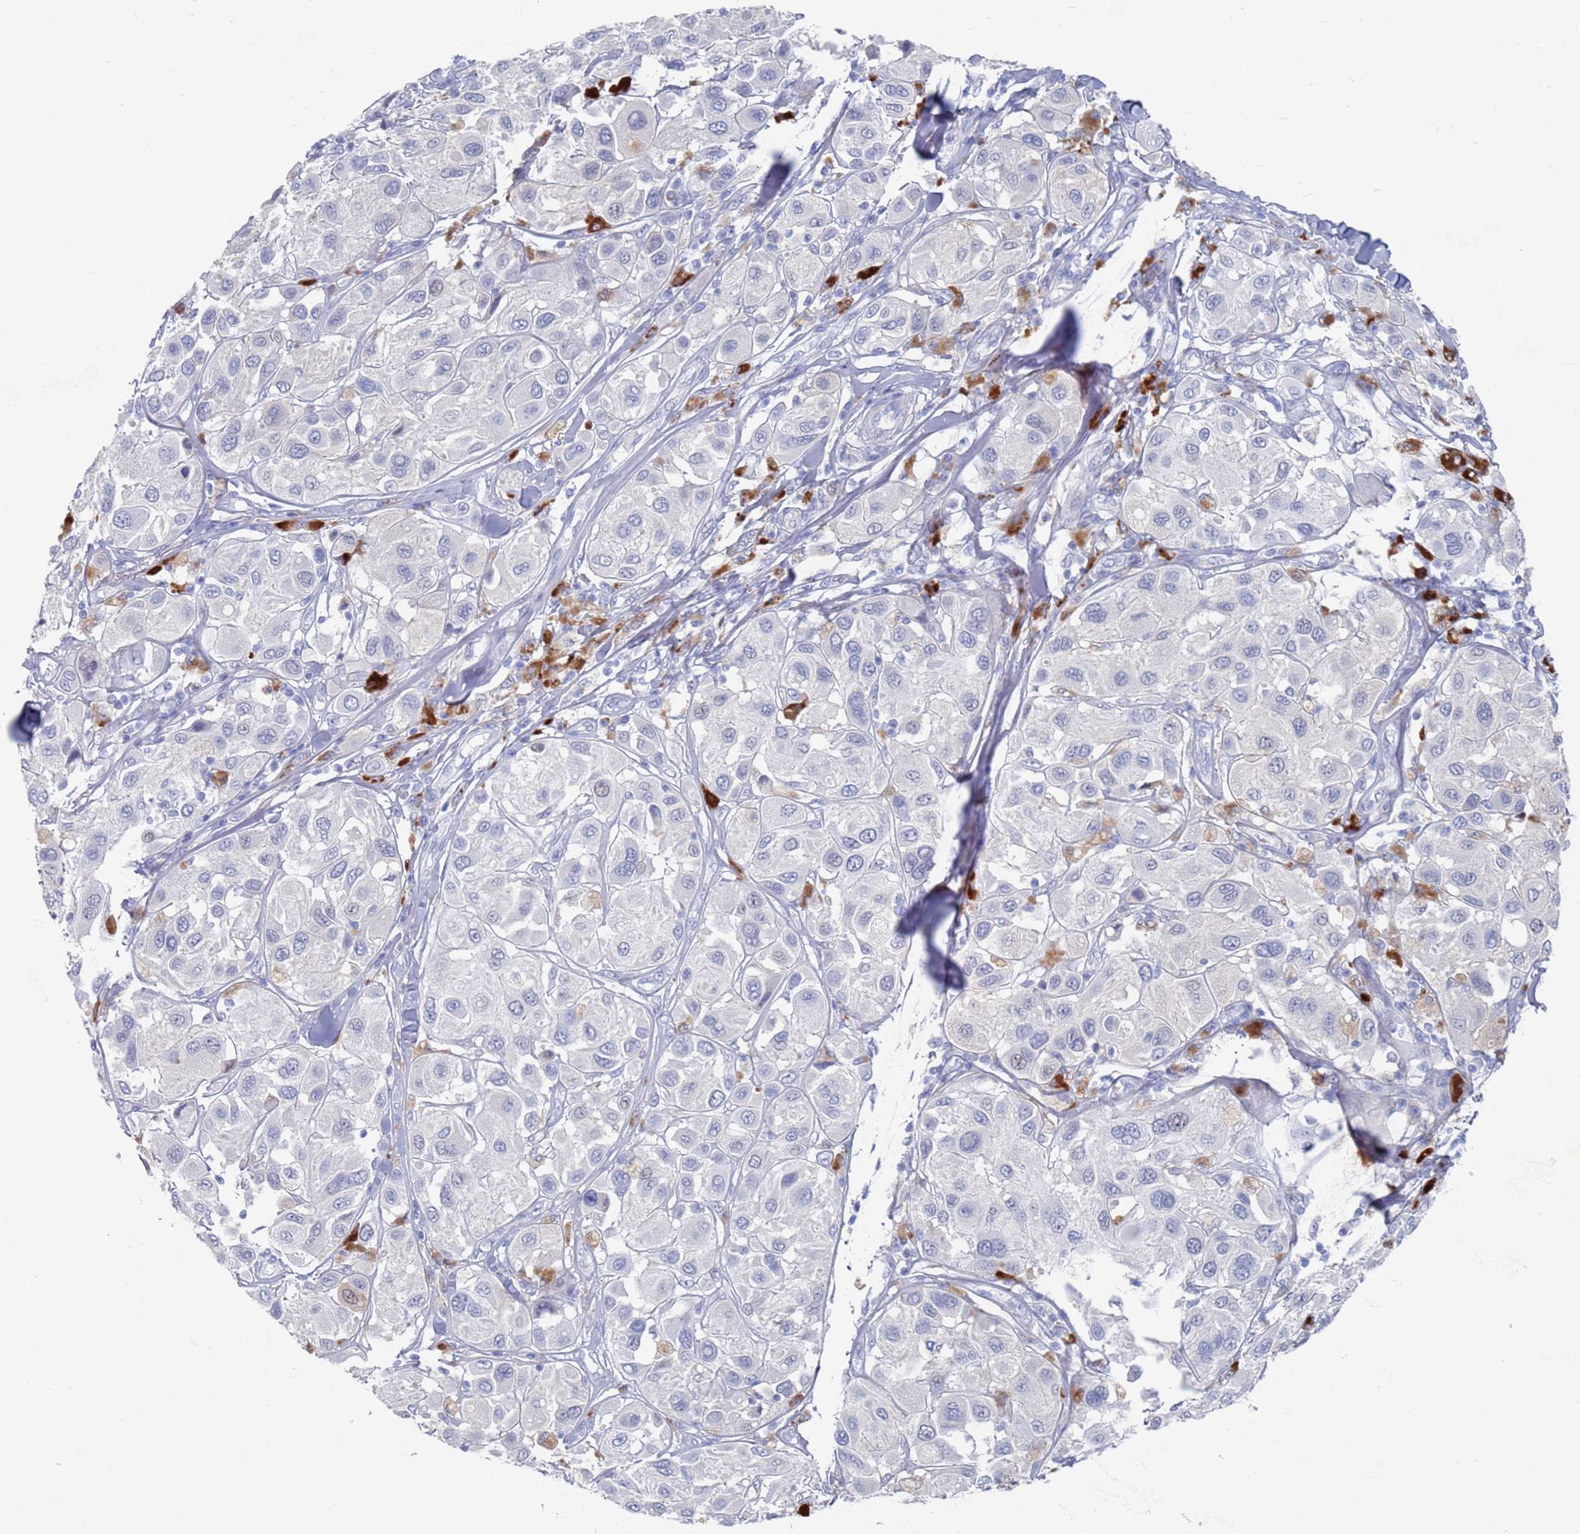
{"staining": {"intensity": "negative", "quantity": "none", "location": "none"}, "tissue": "melanoma", "cell_type": "Tumor cells", "image_type": "cancer", "snomed": [{"axis": "morphology", "description": "Malignant melanoma, Metastatic site"}, {"axis": "topography", "description": "Skin"}], "caption": "The micrograph shows no staining of tumor cells in melanoma.", "gene": "FUCA1", "patient": {"sex": "male", "age": 41}}